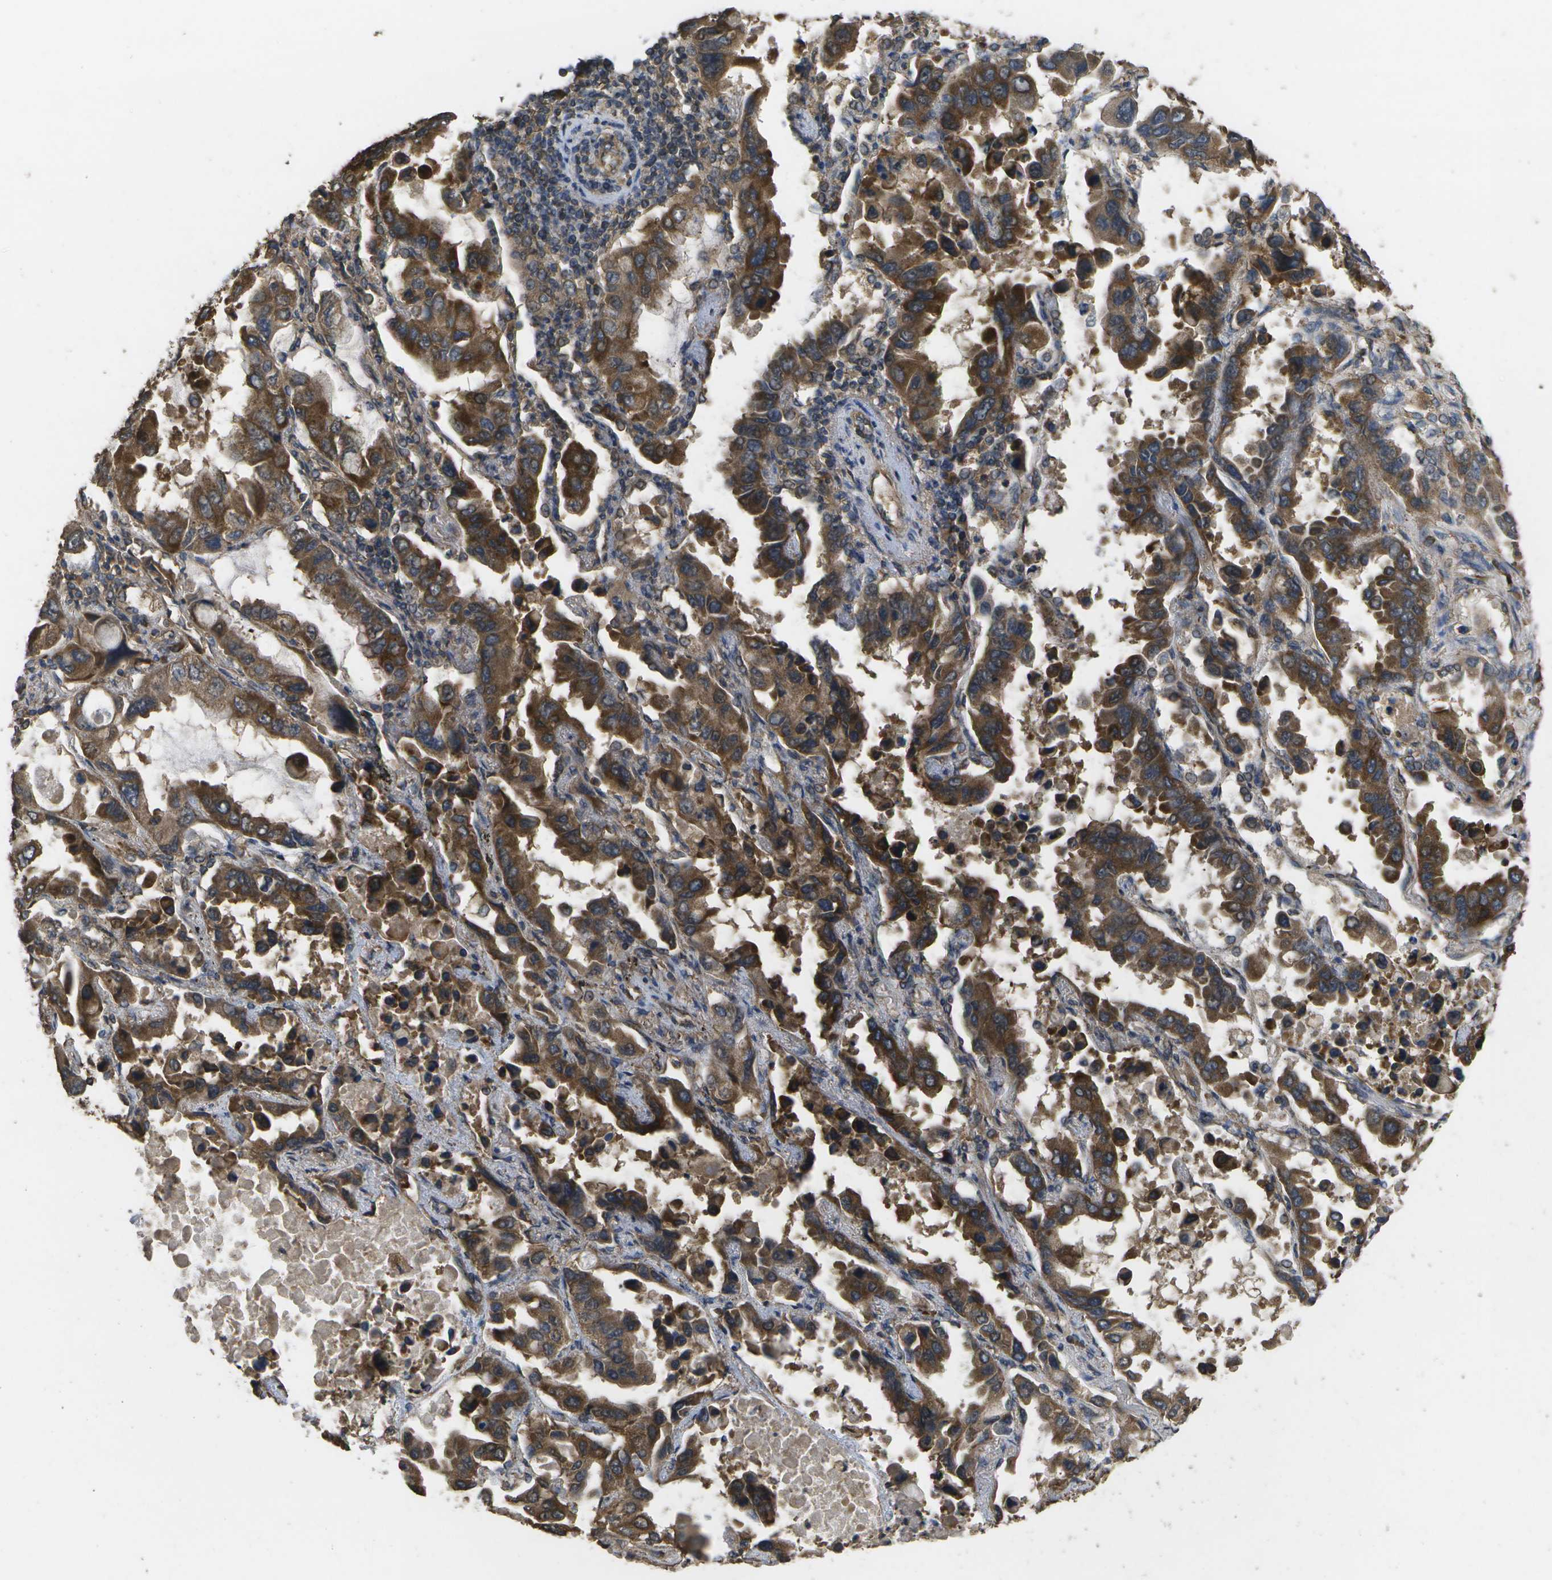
{"staining": {"intensity": "strong", "quantity": ">75%", "location": "cytoplasmic/membranous"}, "tissue": "lung cancer", "cell_type": "Tumor cells", "image_type": "cancer", "snomed": [{"axis": "morphology", "description": "Adenocarcinoma, NOS"}, {"axis": "topography", "description": "Lung"}], "caption": "Brown immunohistochemical staining in lung cancer (adenocarcinoma) shows strong cytoplasmic/membranous positivity in approximately >75% of tumor cells.", "gene": "SACS", "patient": {"sex": "male", "age": 64}}